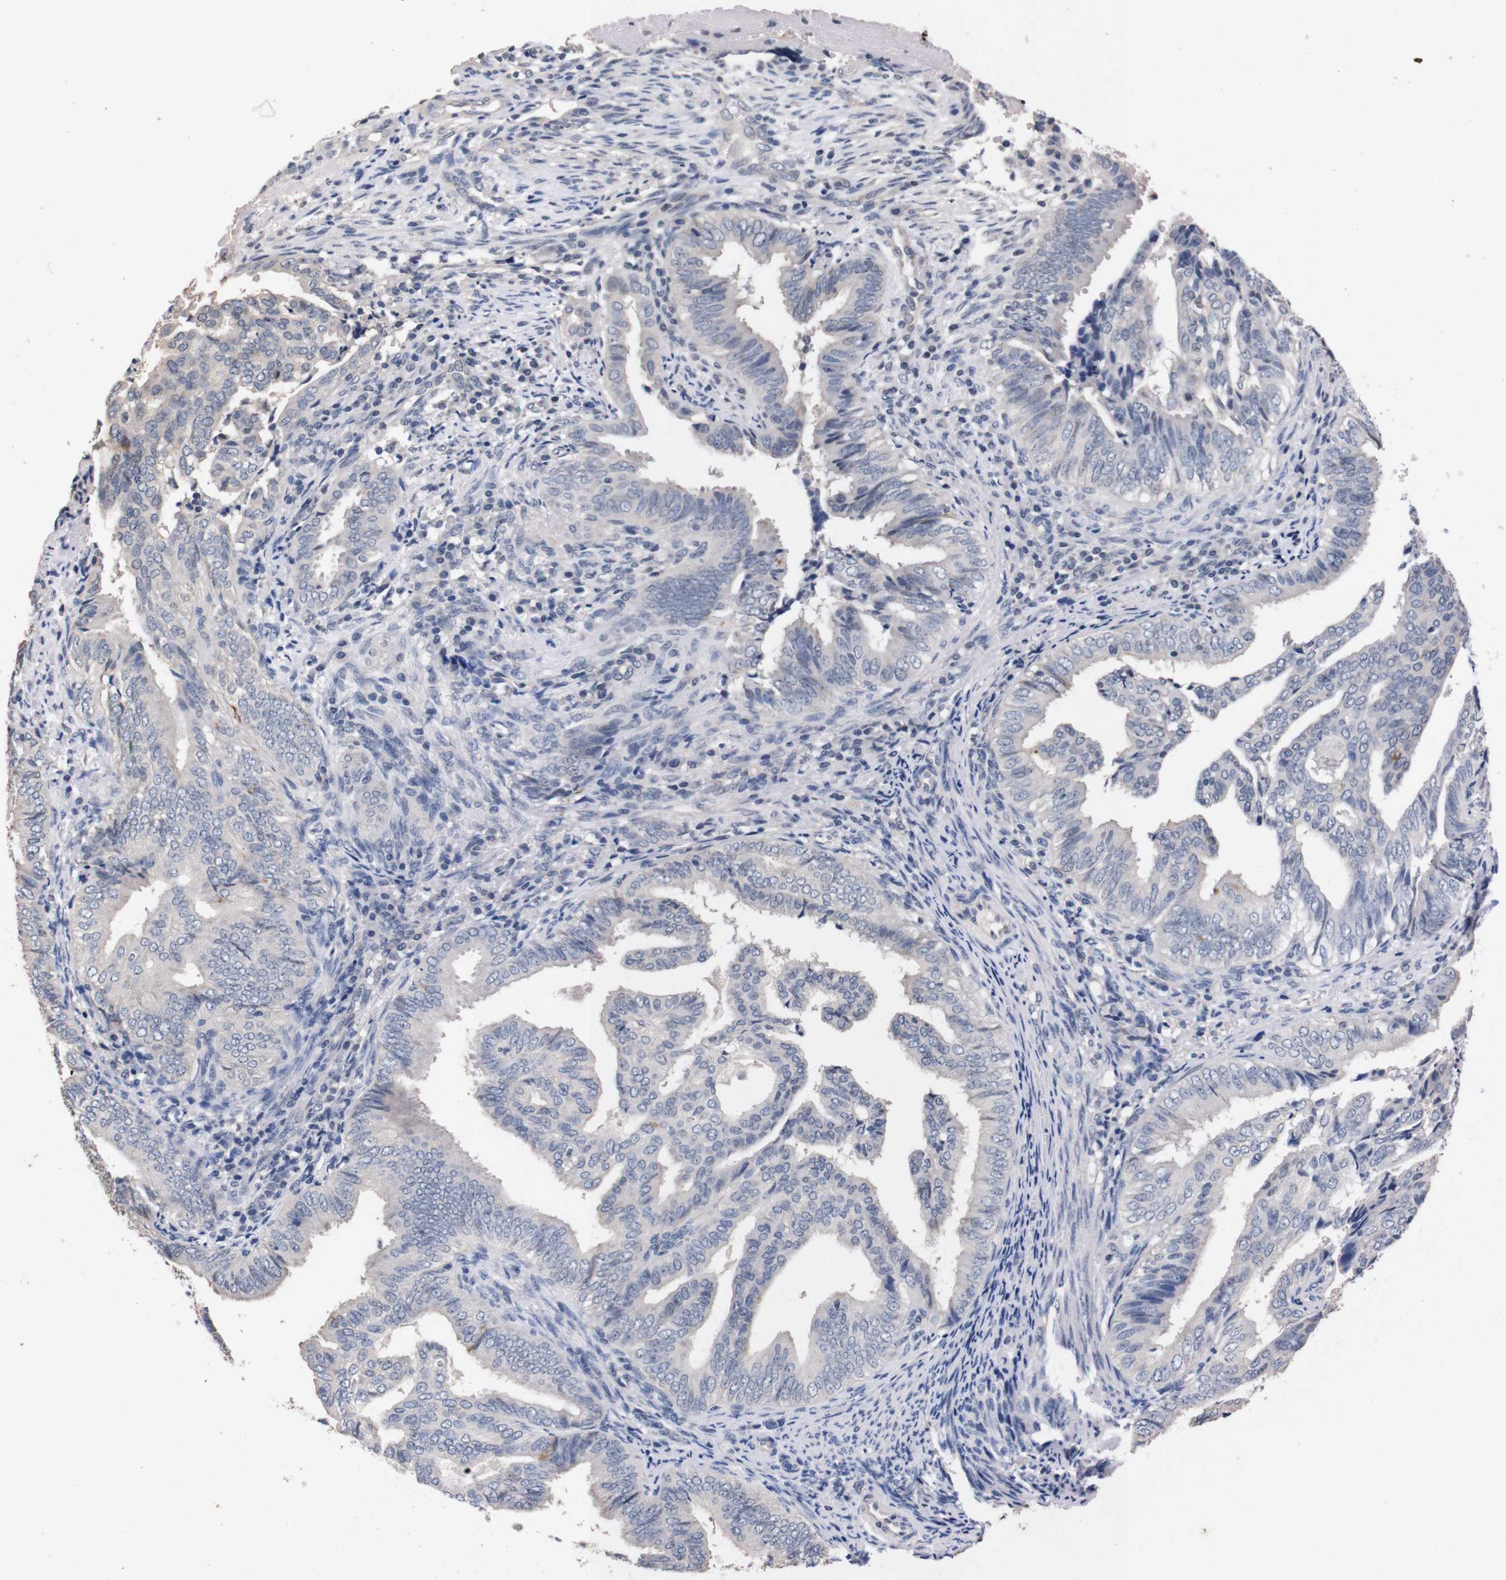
{"staining": {"intensity": "negative", "quantity": "none", "location": "none"}, "tissue": "endometrial cancer", "cell_type": "Tumor cells", "image_type": "cancer", "snomed": [{"axis": "morphology", "description": "Adenocarcinoma, NOS"}, {"axis": "topography", "description": "Endometrium"}], "caption": "DAB (3,3'-diaminobenzidine) immunohistochemical staining of endometrial adenocarcinoma demonstrates no significant expression in tumor cells.", "gene": "TNFRSF21", "patient": {"sex": "female", "age": 58}}